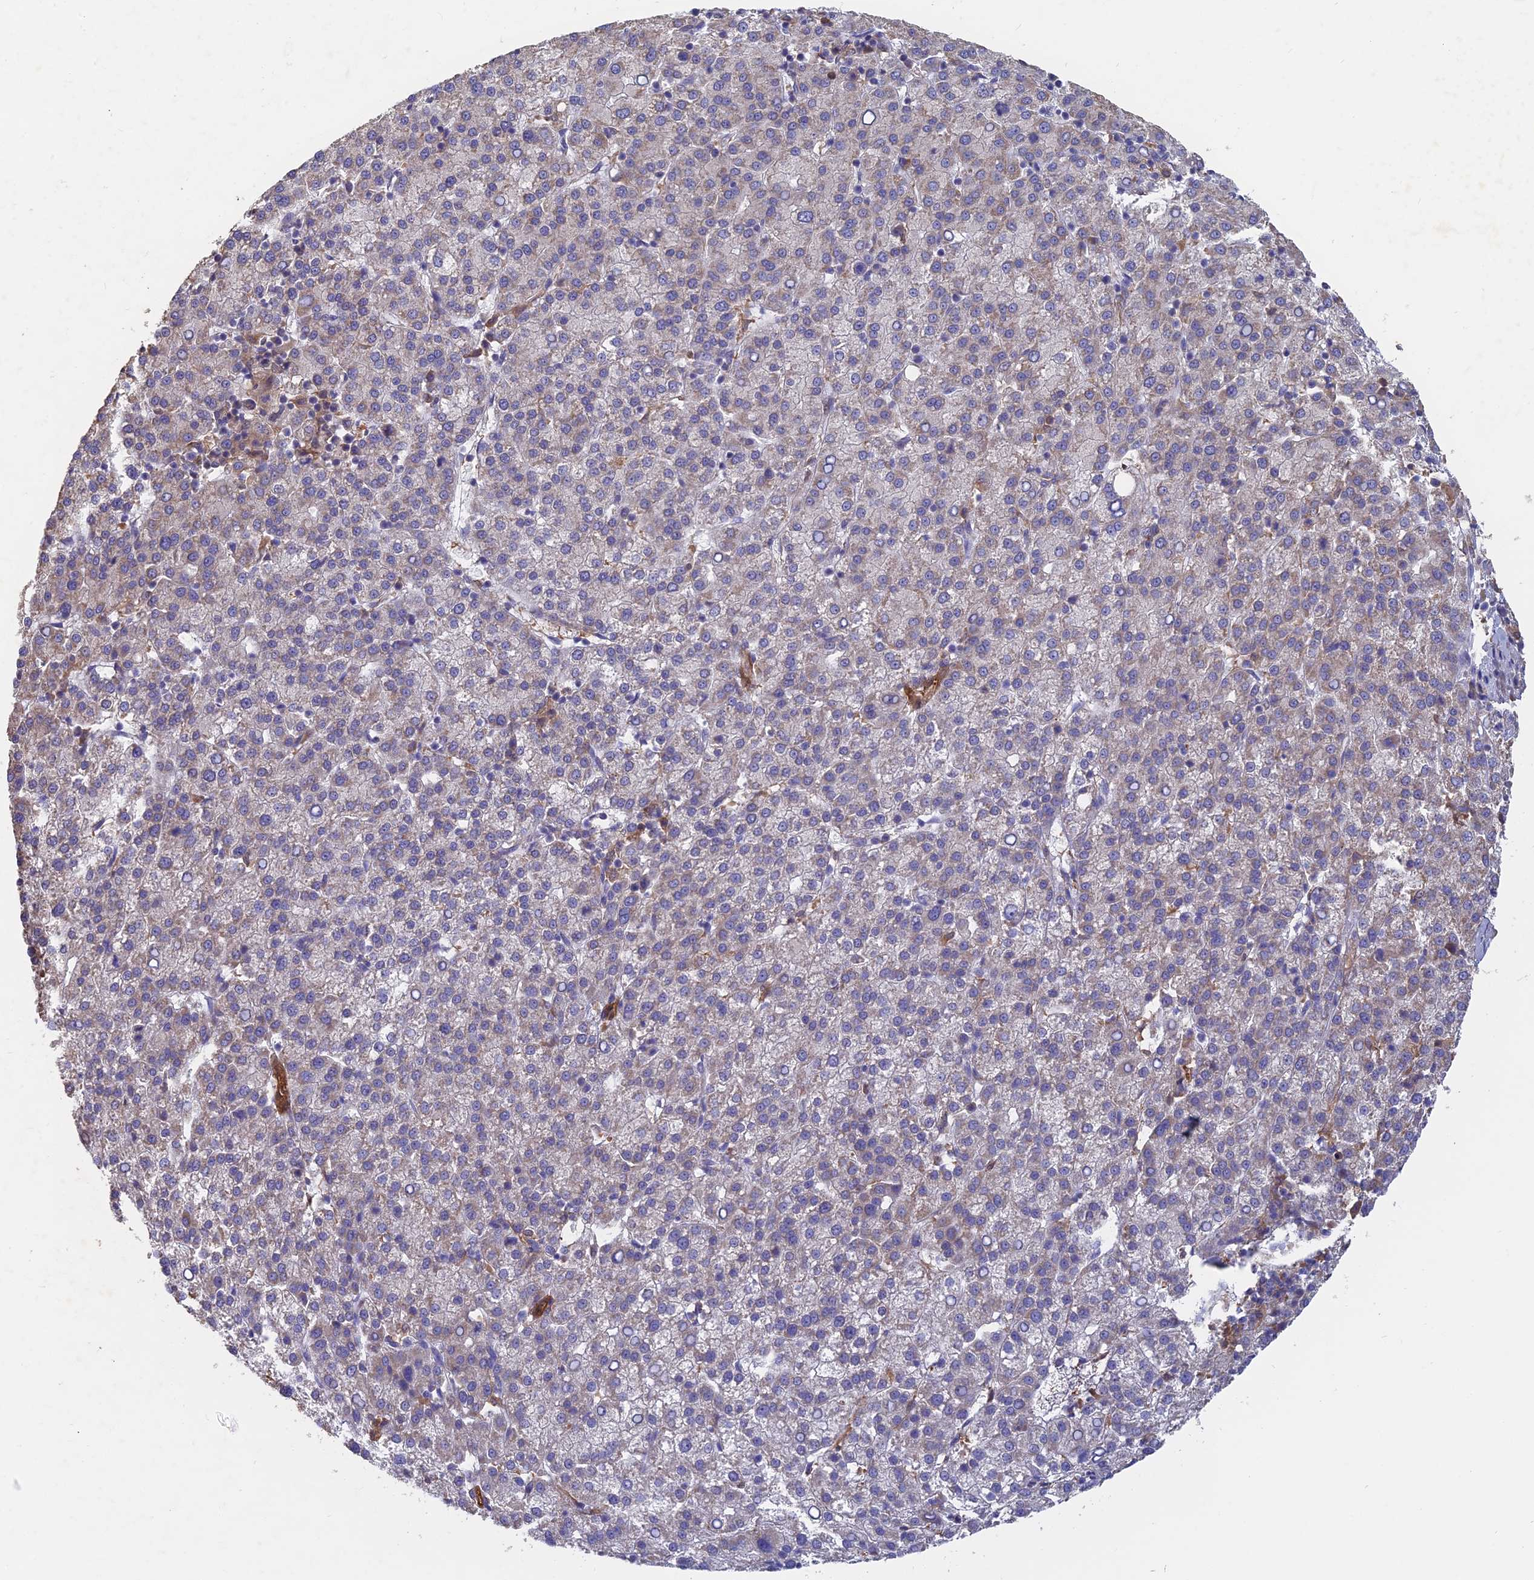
{"staining": {"intensity": "weak", "quantity": "<25%", "location": "cytoplasmic/membranous"}, "tissue": "liver cancer", "cell_type": "Tumor cells", "image_type": "cancer", "snomed": [{"axis": "morphology", "description": "Carcinoma, Hepatocellular, NOS"}, {"axis": "topography", "description": "Liver"}], "caption": "Tumor cells are negative for brown protein staining in liver cancer (hepatocellular carcinoma).", "gene": "SAC3D1", "patient": {"sex": "female", "age": 58}}